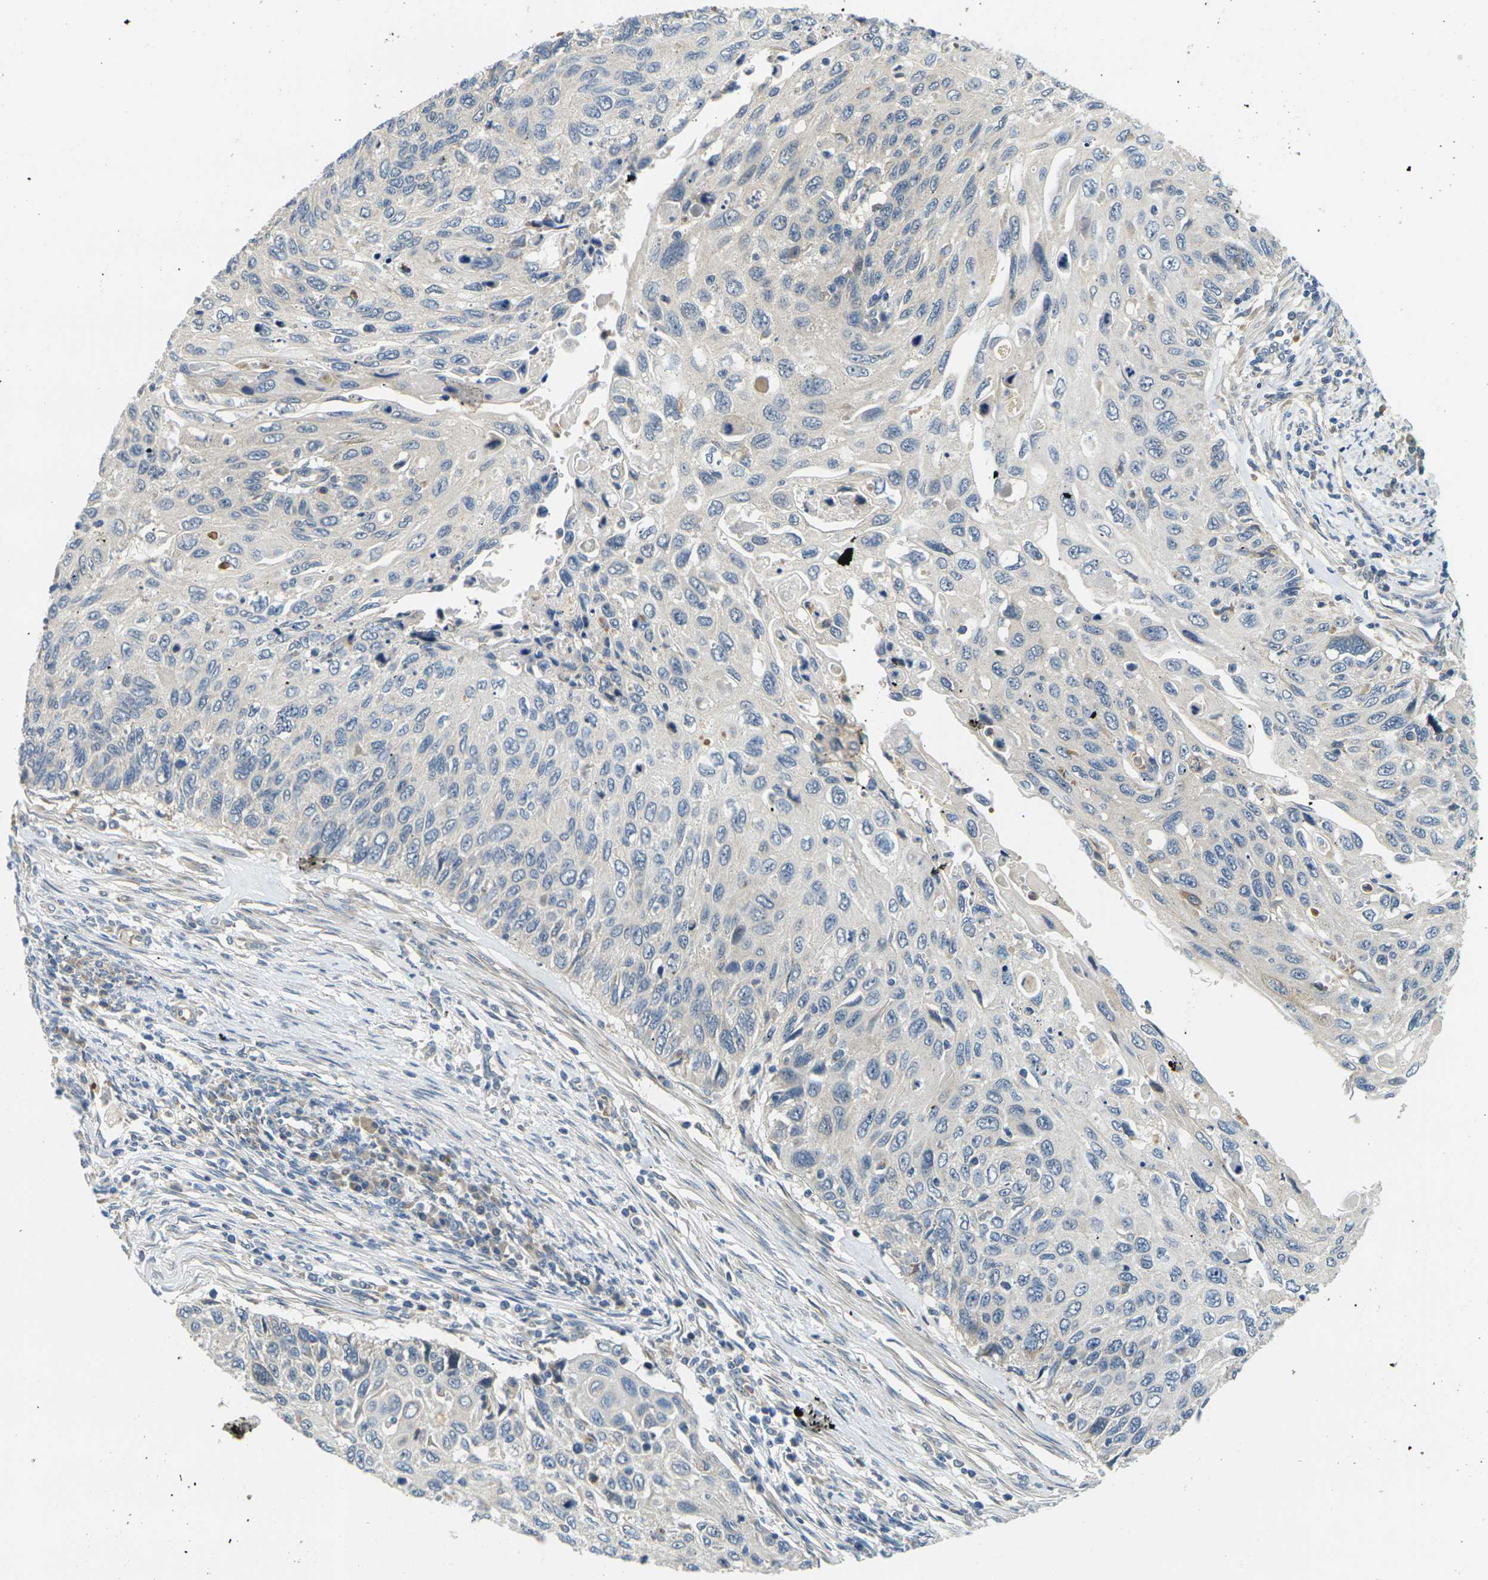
{"staining": {"intensity": "negative", "quantity": "none", "location": "none"}, "tissue": "cervical cancer", "cell_type": "Tumor cells", "image_type": "cancer", "snomed": [{"axis": "morphology", "description": "Squamous cell carcinoma, NOS"}, {"axis": "topography", "description": "Cervix"}], "caption": "The photomicrograph reveals no significant expression in tumor cells of squamous cell carcinoma (cervical).", "gene": "MINAR2", "patient": {"sex": "female", "age": 70}}